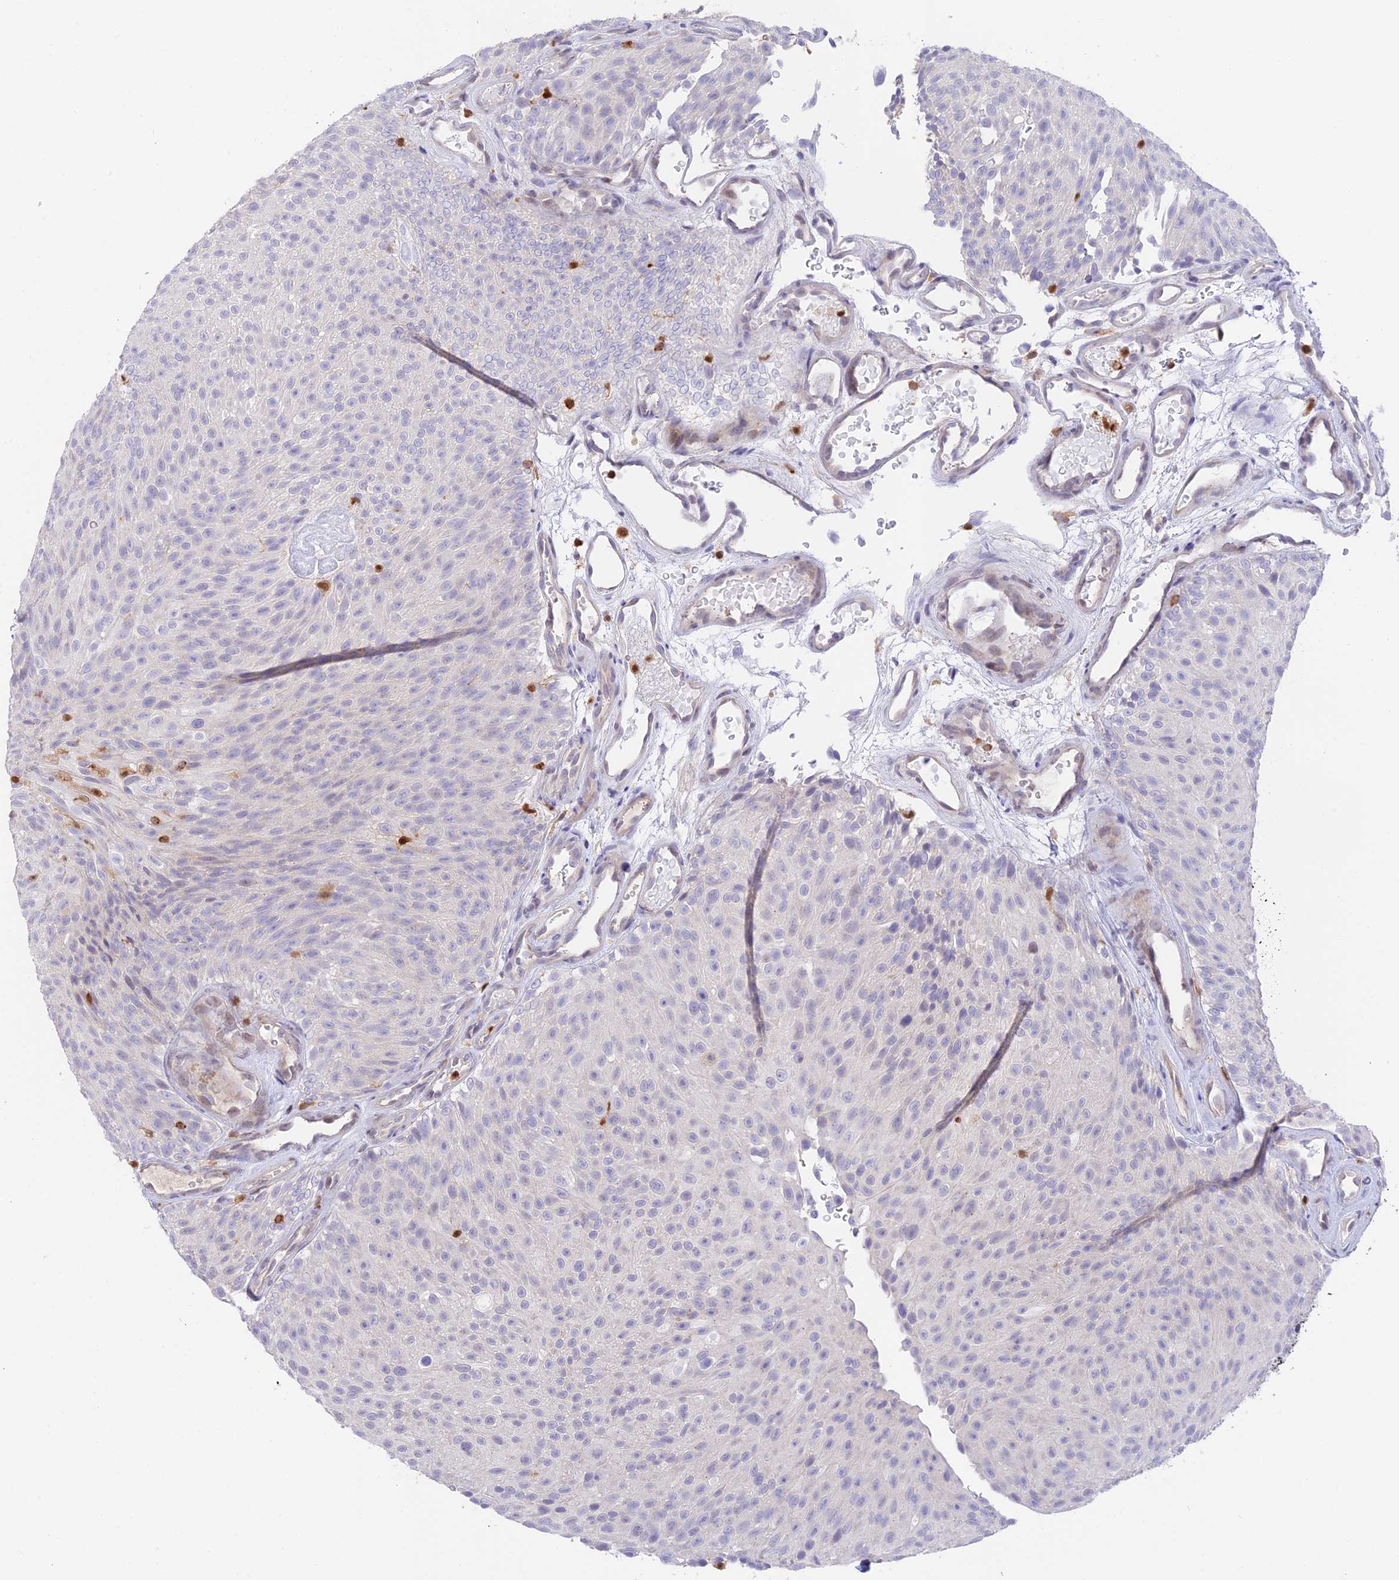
{"staining": {"intensity": "negative", "quantity": "none", "location": "none"}, "tissue": "urothelial cancer", "cell_type": "Tumor cells", "image_type": "cancer", "snomed": [{"axis": "morphology", "description": "Urothelial carcinoma, Low grade"}, {"axis": "topography", "description": "Urinary bladder"}], "caption": "Tumor cells are negative for protein expression in human urothelial cancer.", "gene": "DENND1C", "patient": {"sex": "male", "age": 78}}